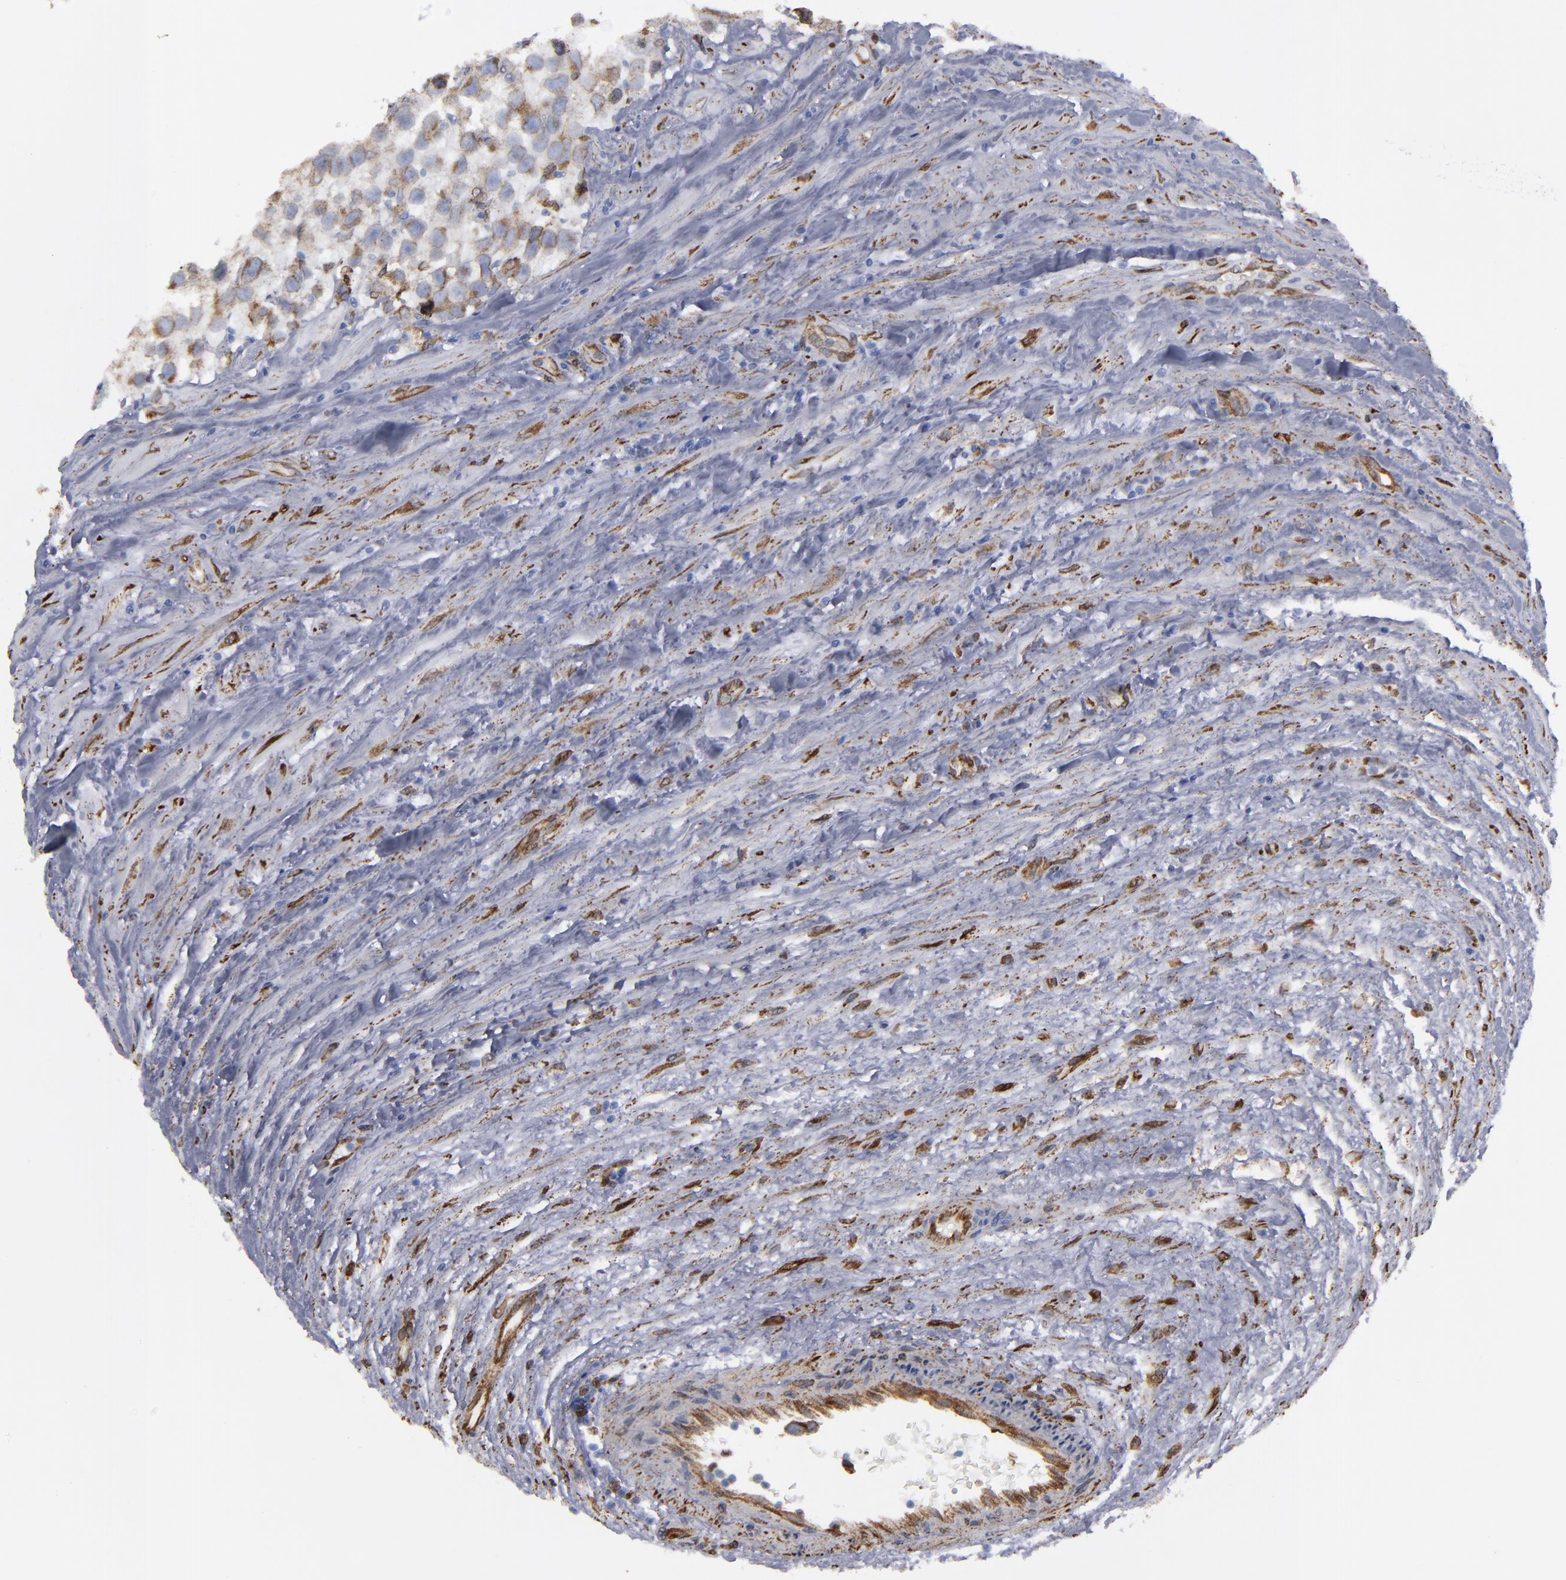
{"staining": {"intensity": "moderate", "quantity": "25%-75%", "location": "cytoplasmic/membranous"}, "tissue": "testis cancer", "cell_type": "Tumor cells", "image_type": "cancer", "snomed": [{"axis": "morphology", "description": "Seminoma, NOS"}, {"axis": "topography", "description": "Testis"}], "caption": "Immunohistochemistry (IHC) (DAB) staining of human testis cancer shows moderate cytoplasmic/membranous protein staining in approximately 25%-75% of tumor cells.", "gene": "ERLIN2", "patient": {"sex": "male", "age": 43}}